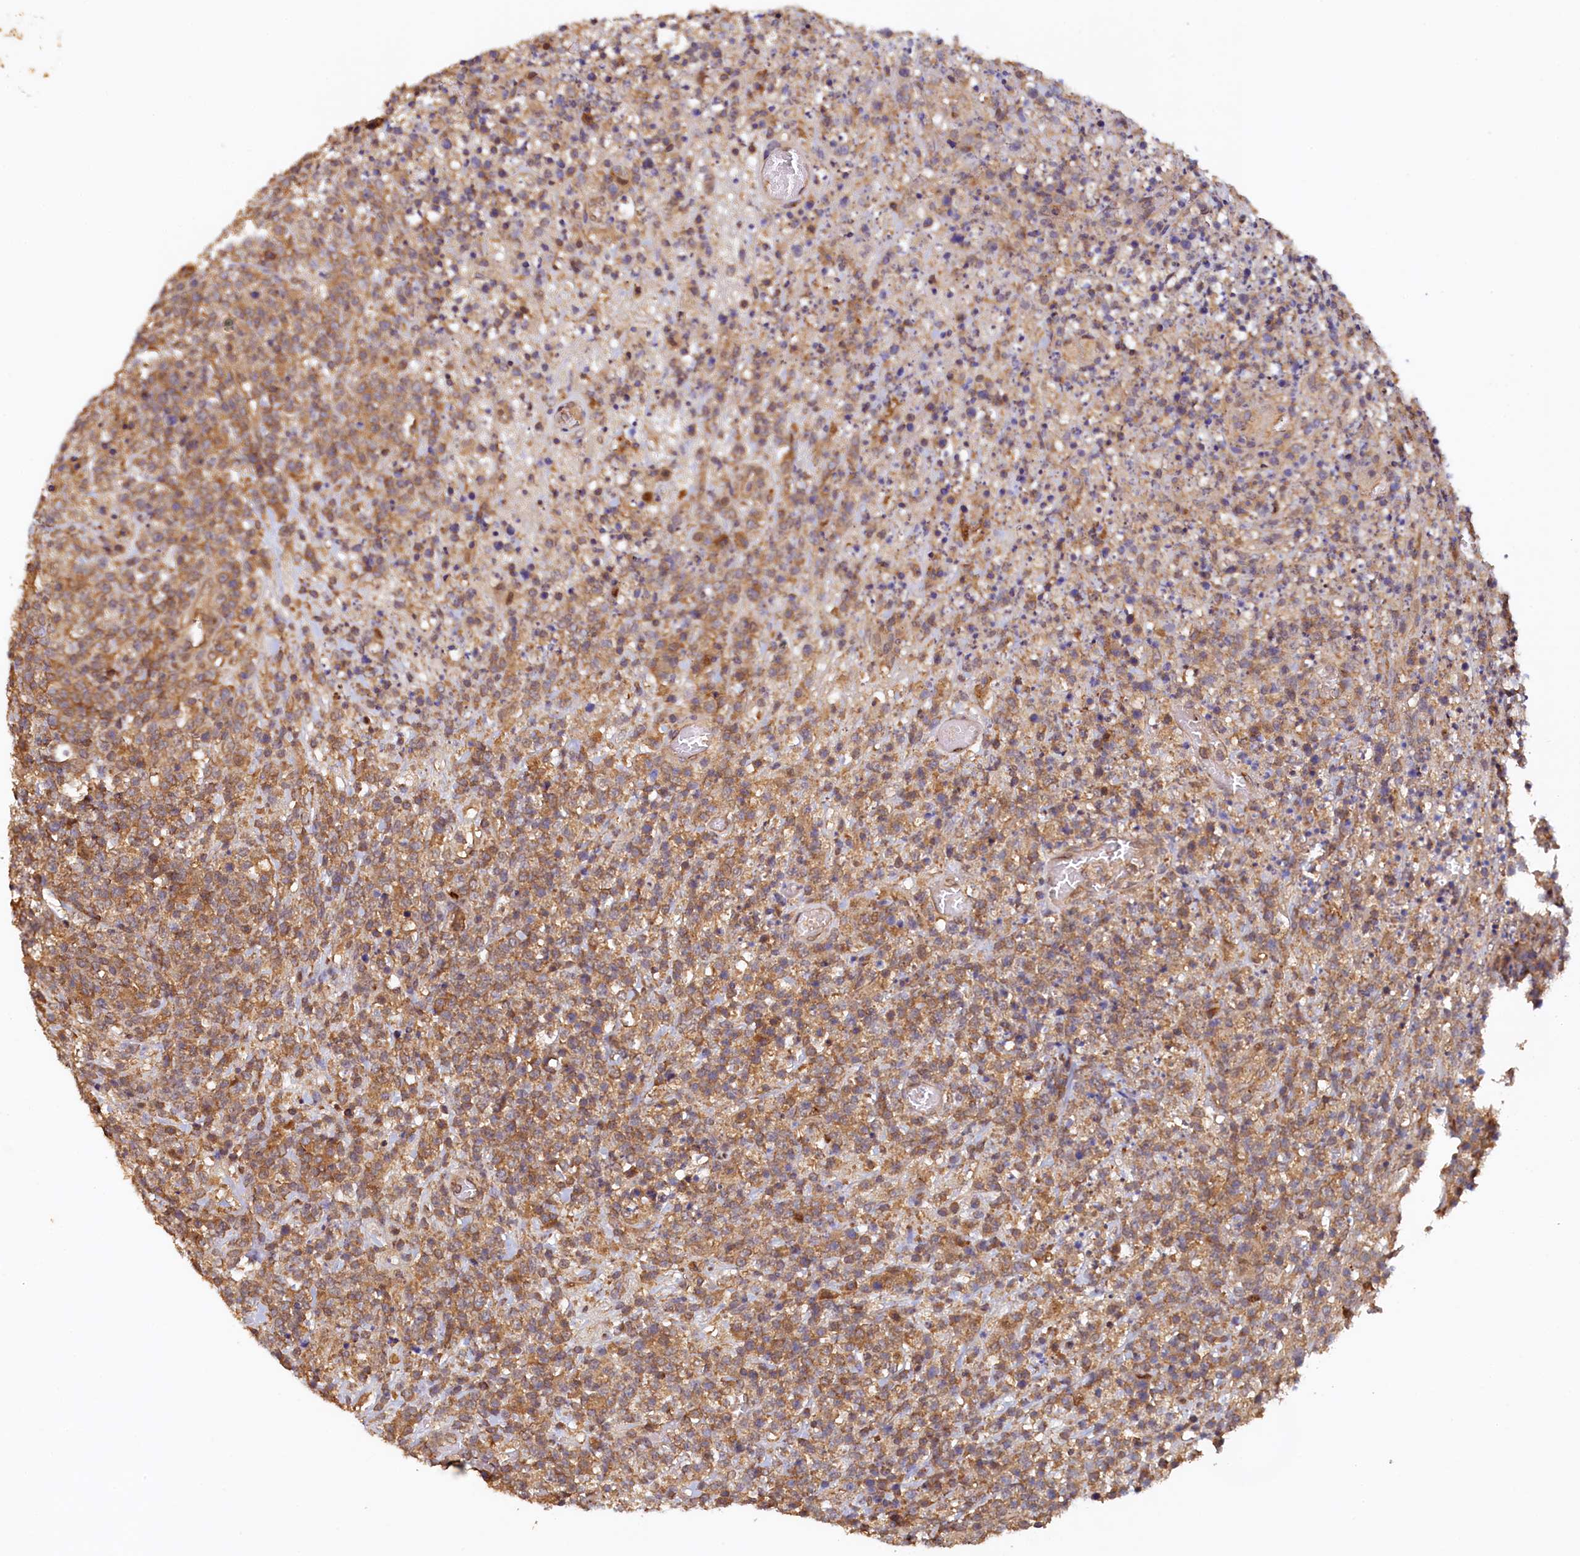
{"staining": {"intensity": "moderate", "quantity": ">75%", "location": "cytoplasmic/membranous"}, "tissue": "lymphoma", "cell_type": "Tumor cells", "image_type": "cancer", "snomed": [{"axis": "morphology", "description": "Malignant lymphoma, non-Hodgkin's type, High grade"}, {"axis": "topography", "description": "Colon"}], "caption": "A high-resolution micrograph shows immunohistochemistry staining of high-grade malignant lymphoma, non-Hodgkin's type, which shows moderate cytoplasmic/membranous staining in approximately >75% of tumor cells.", "gene": "UBL7", "patient": {"sex": "female", "age": 53}}